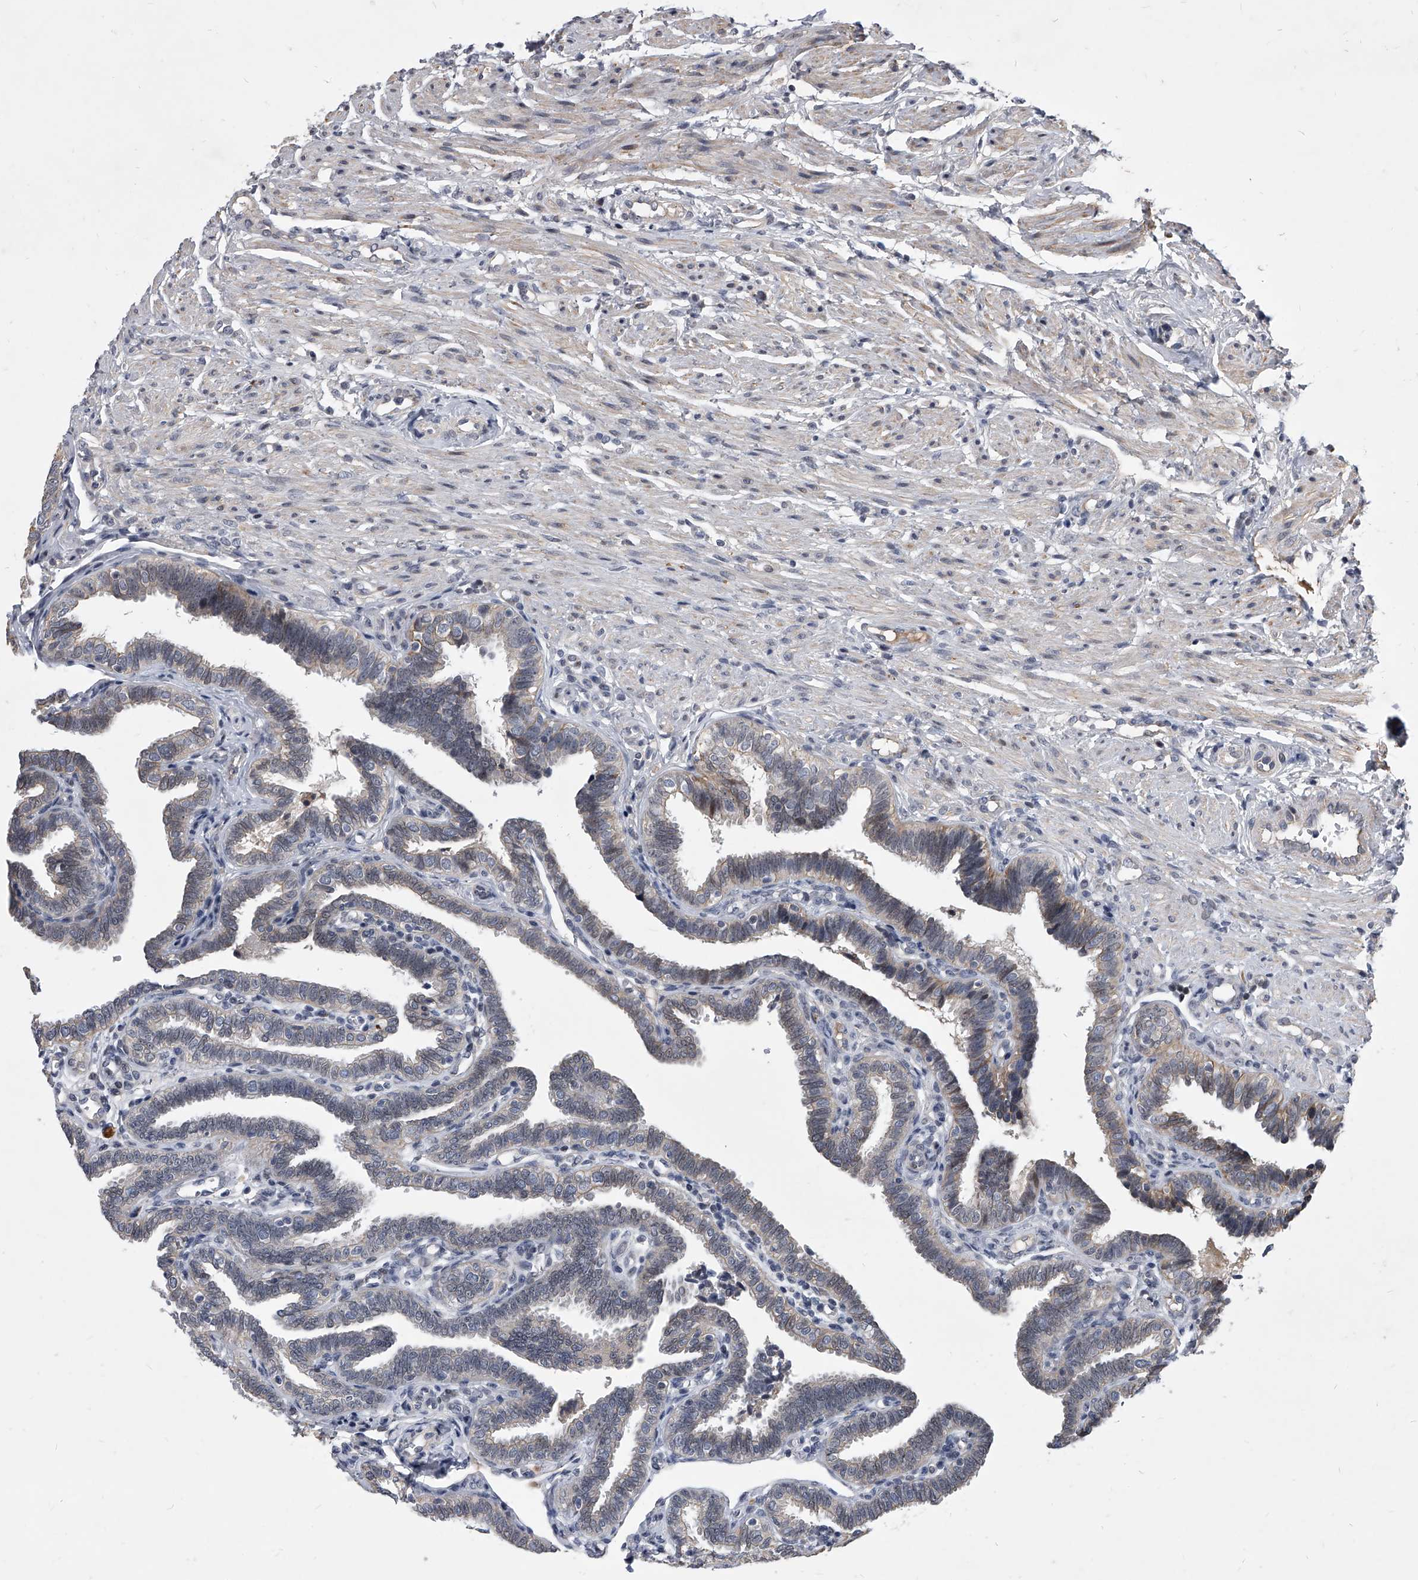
{"staining": {"intensity": "moderate", "quantity": "<25%", "location": "nuclear"}, "tissue": "fallopian tube", "cell_type": "Glandular cells", "image_type": "normal", "snomed": [{"axis": "morphology", "description": "Normal tissue, NOS"}, {"axis": "topography", "description": "Fallopian tube"}], "caption": "Immunohistochemical staining of benign human fallopian tube exhibits <25% levels of moderate nuclear protein expression in approximately <25% of glandular cells. The staining was performed using DAB to visualize the protein expression in brown, while the nuclei were stained in blue with hematoxylin (Magnification: 20x).", "gene": "ZNF76", "patient": {"sex": "female", "age": 39}}